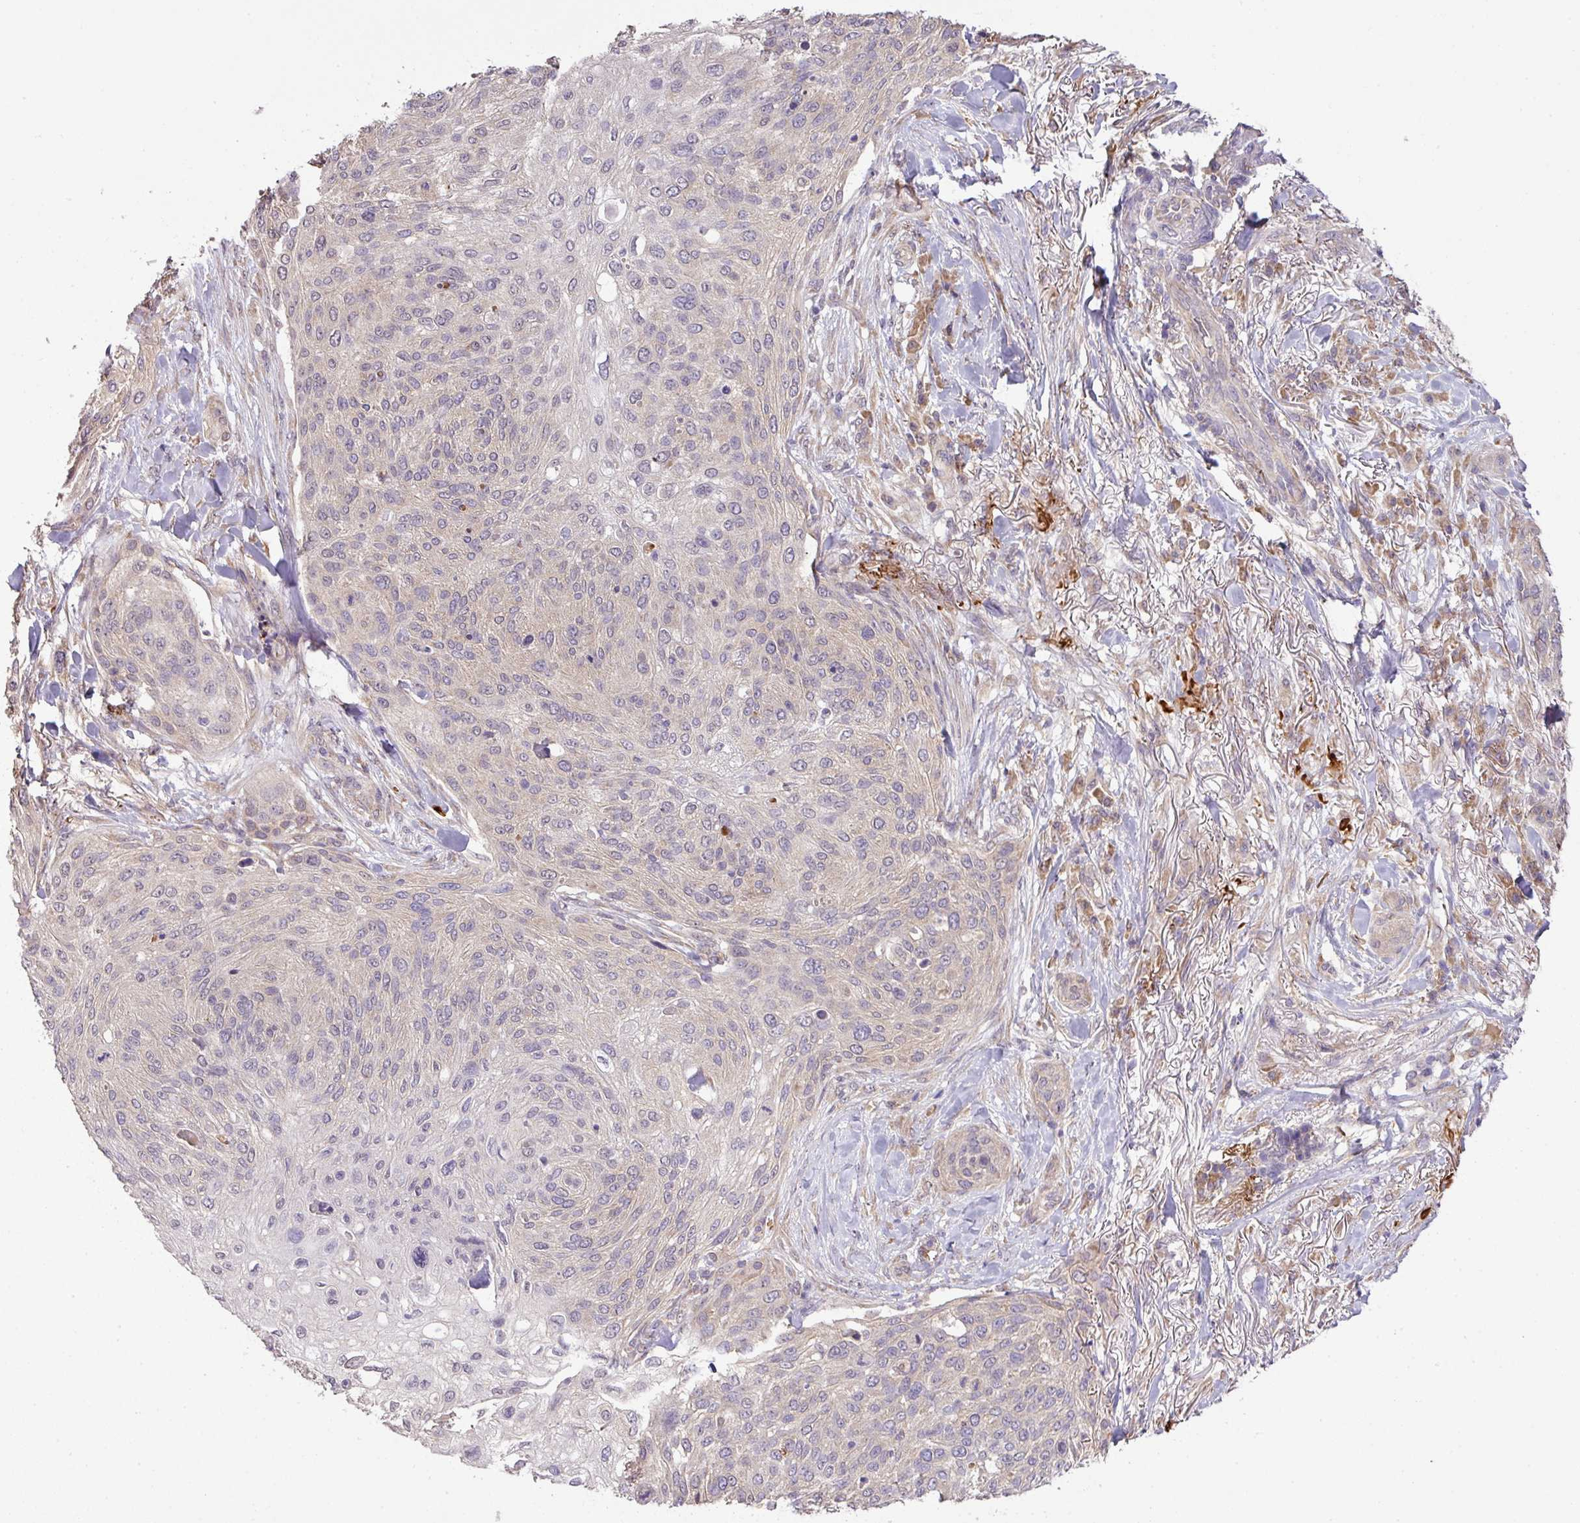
{"staining": {"intensity": "weak", "quantity": "<25%", "location": "cytoplasmic/membranous"}, "tissue": "skin cancer", "cell_type": "Tumor cells", "image_type": "cancer", "snomed": [{"axis": "morphology", "description": "Squamous cell carcinoma, NOS"}, {"axis": "topography", "description": "Skin"}], "caption": "DAB immunohistochemical staining of human skin squamous cell carcinoma reveals no significant staining in tumor cells.", "gene": "DNAAF4", "patient": {"sex": "female", "age": 87}}